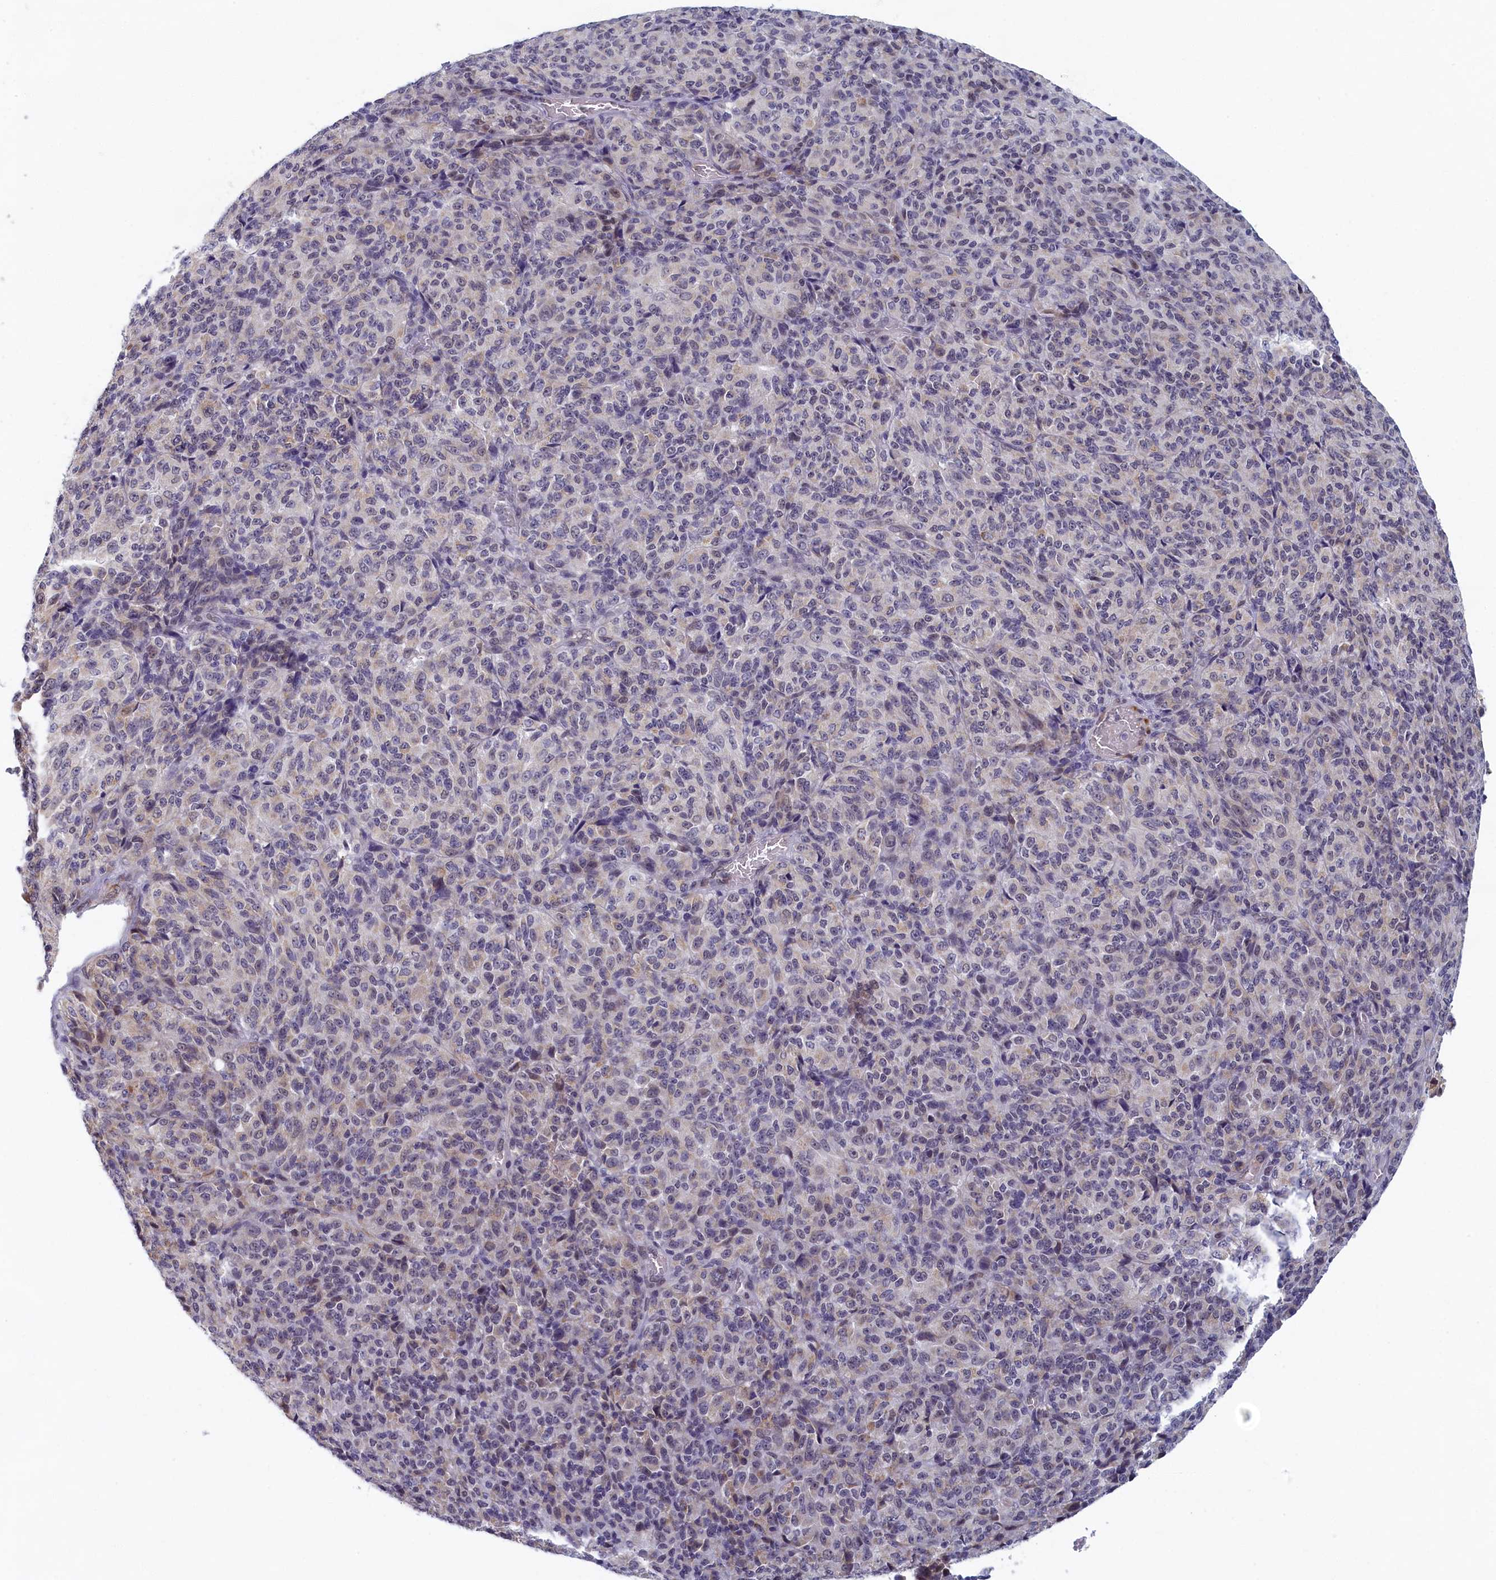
{"staining": {"intensity": "moderate", "quantity": "<25%", "location": "cytoplasmic/membranous,nuclear"}, "tissue": "melanoma", "cell_type": "Tumor cells", "image_type": "cancer", "snomed": [{"axis": "morphology", "description": "Malignant melanoma, Metastatic site"}, {"axis": "topography", "description": "Brain"}], "caption": "Melanoma was stained to show a protein in brown. There is low levels of moderate cytoplasmic/membranous and nuclear positivity in about <25% of tumor cells.", "gene": "DNAJC17", "patient": {"sex": "female", "age": 56}}